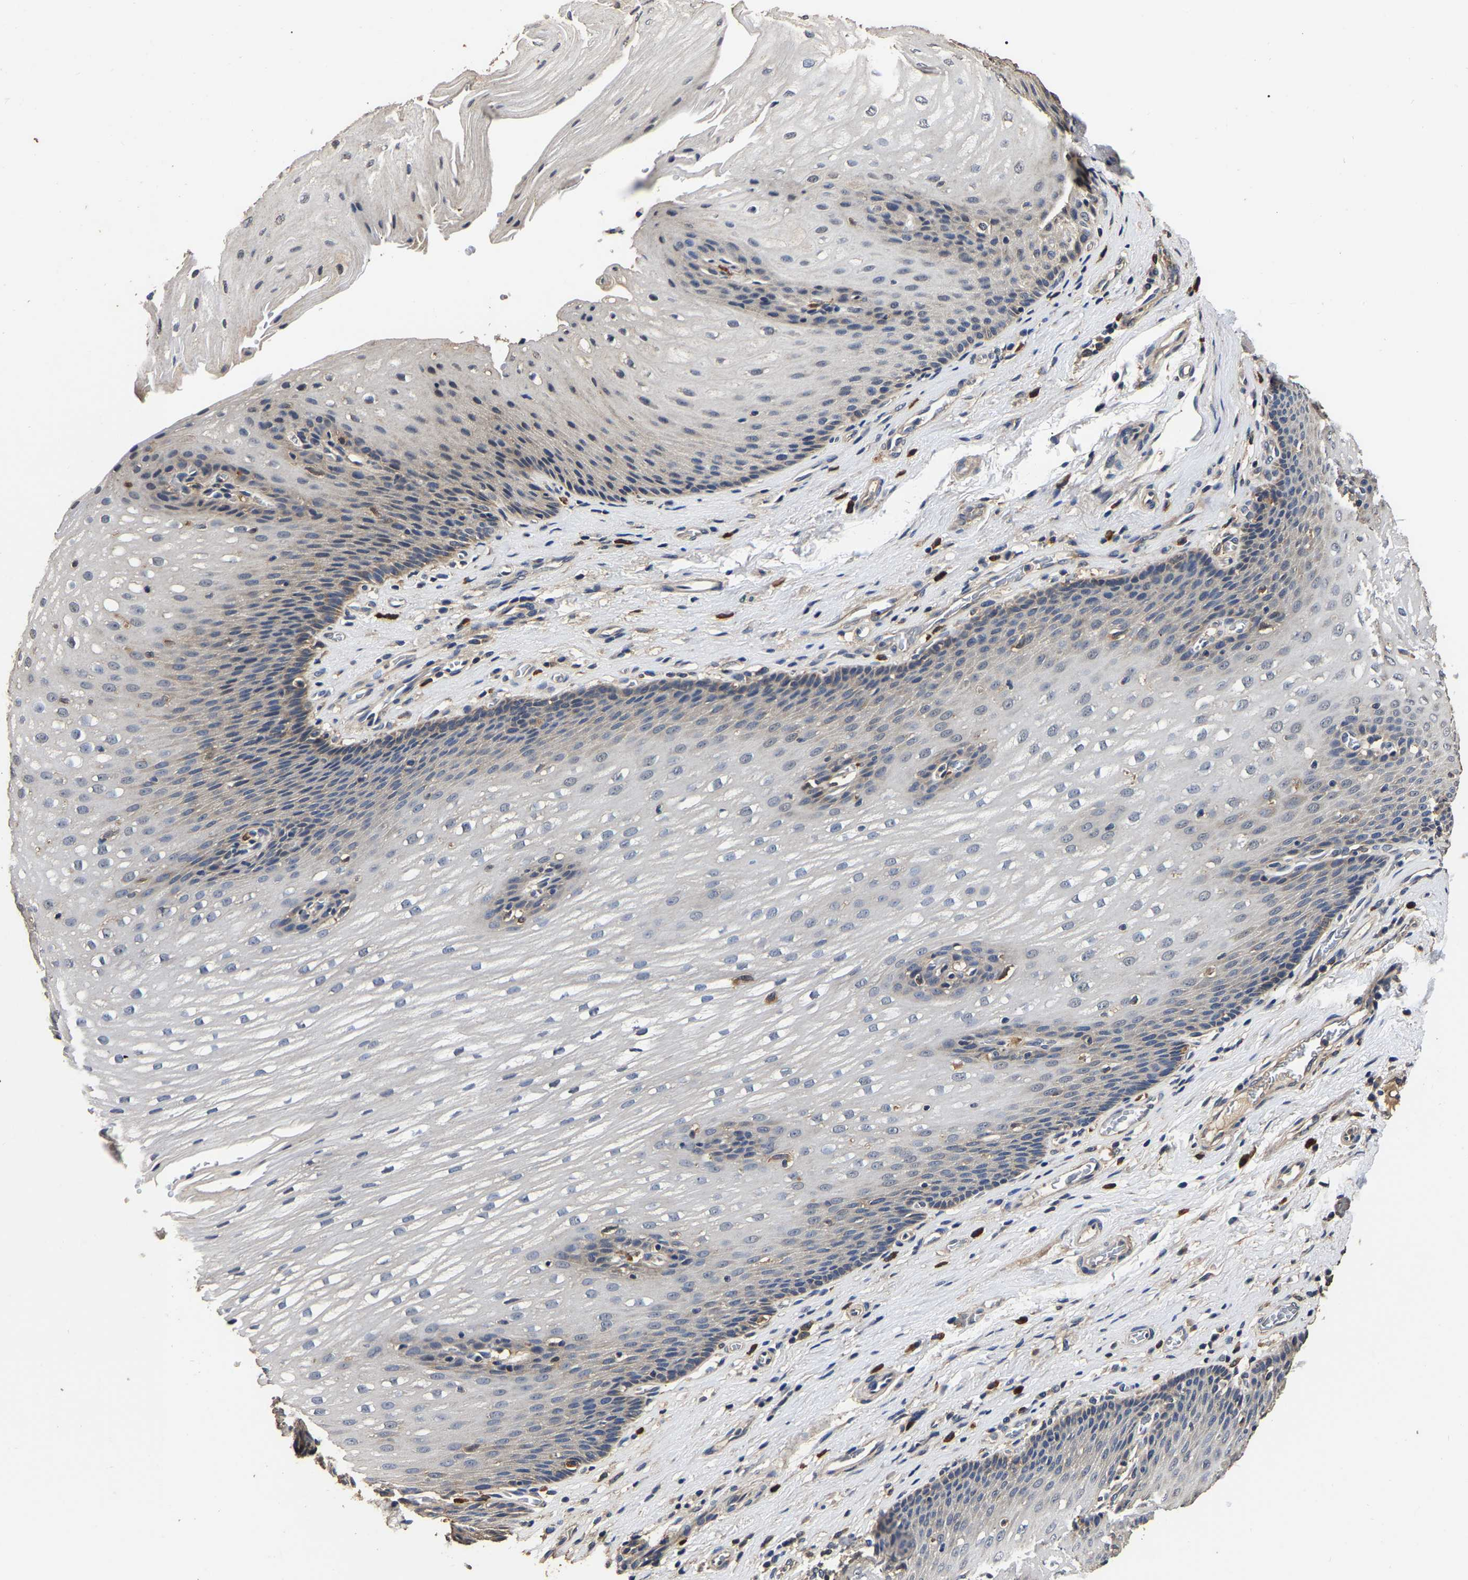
{"staining": {"intensity": "weak", "quantity": "<25%", "location": "cytoplasmic/membranous"}, "tissue": "esophagus", "cell_type": "Squamous epithelial cells", "image_type": "normal", "snomed": [{"axis": "morphology", "description": "Normal tissue, NOS"}, {"axis": "topography", "description": "Esophagus"}], "caption": "High power microscopy histopathology image of an immunohistochemistry micrograph of normal esophagus, revealing no significant positivity in squamous epithelial cells. (IHC, brightfield microscopy, high magnification).", "gene": "STK32C", "patient": {"sex": "male", "age": 48}}